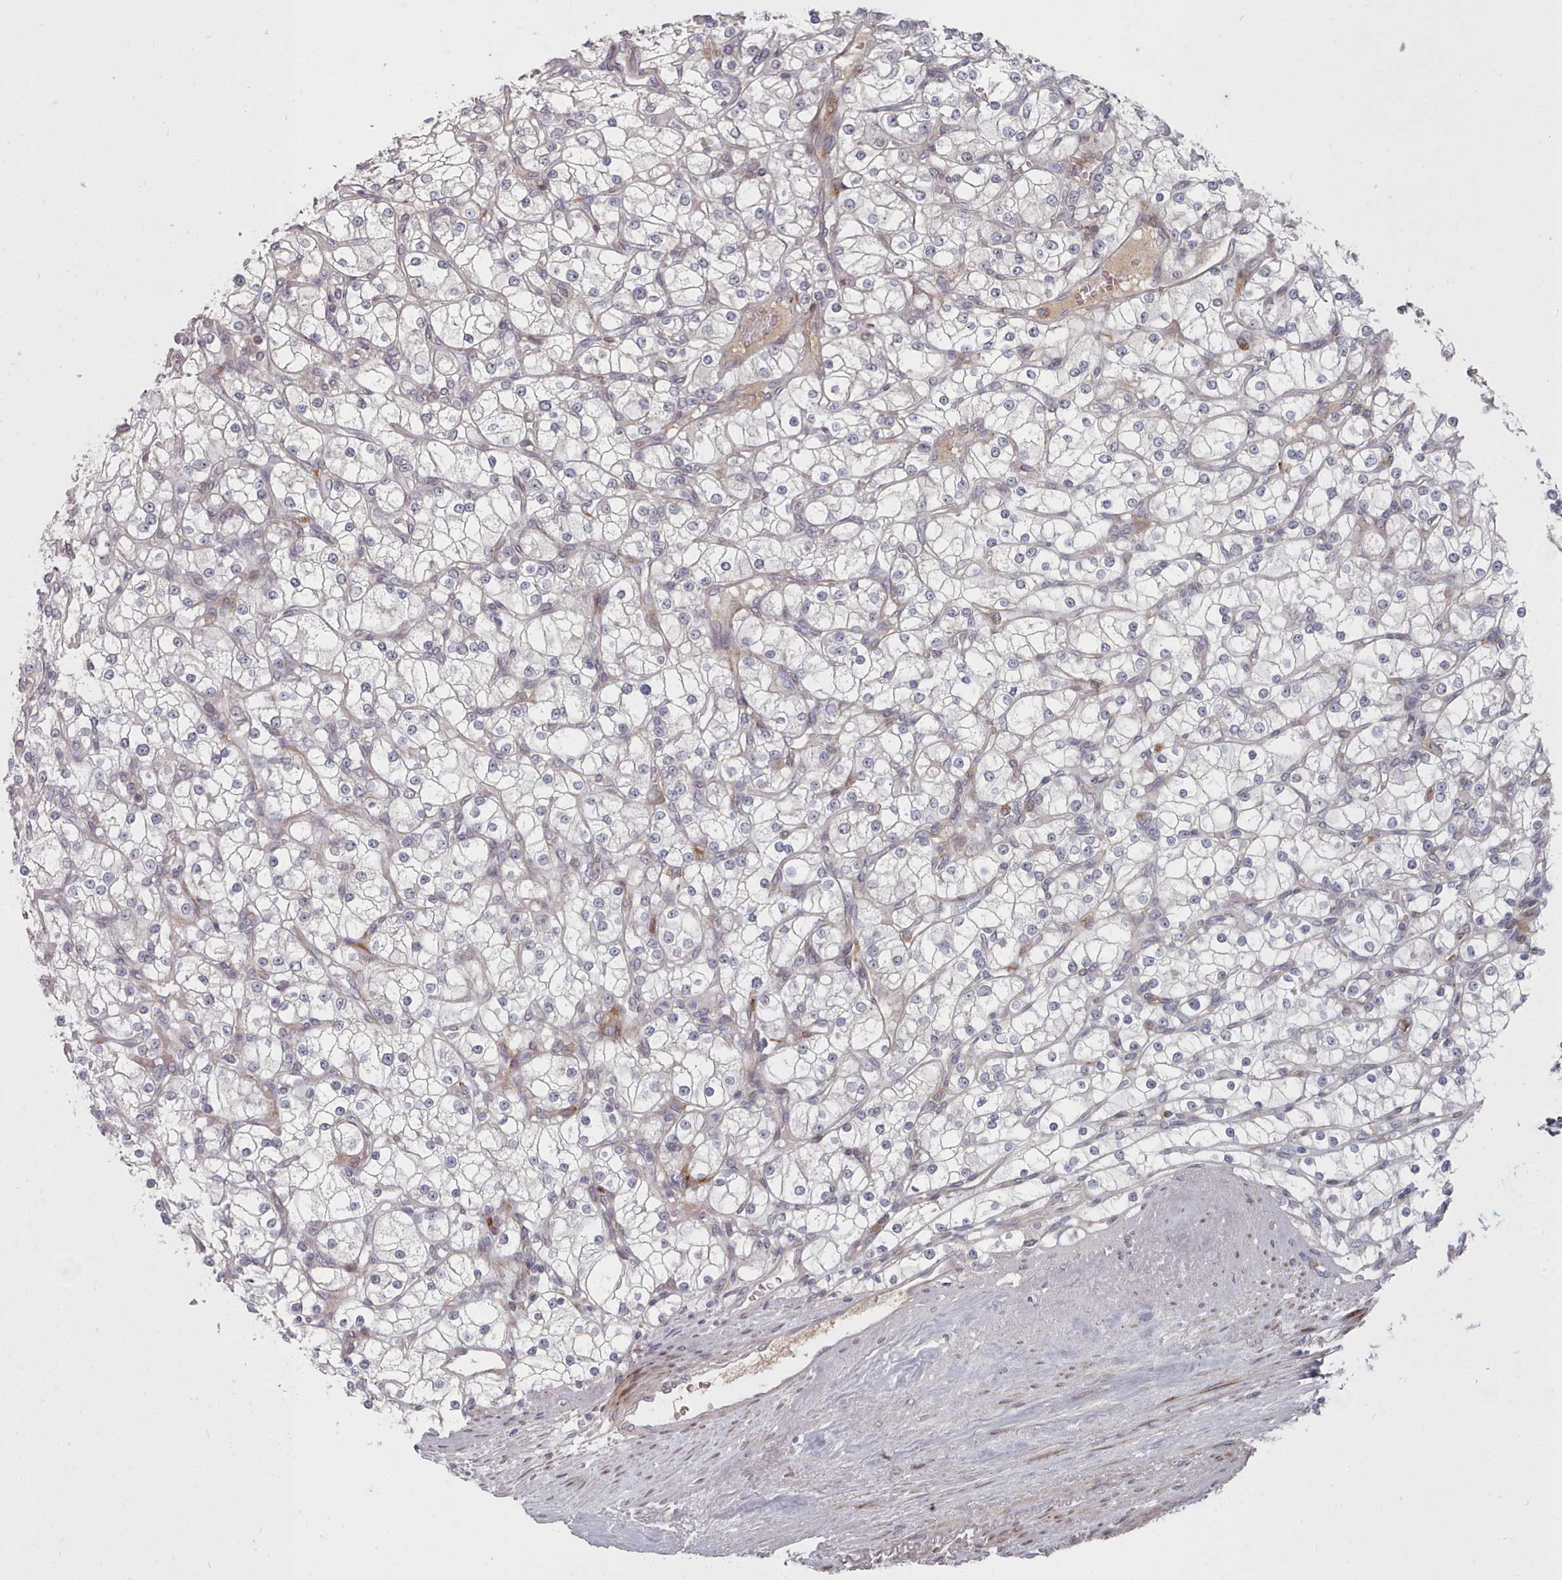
{"staining": {"intensity": "negative", "quantity": "none", "location": "none"}, "tissue": "renal cancer", "cell_type": "Tumor cells", "image_type": "cancer", "snomed": [{"axis": "morphology", "description": "Adenocarcinoma, NOS"}, {"axis": "topography", "description": "Kidney"}], "caption": "Renal adenocarcinoma stained for a protein using IHC demonstrates no expression tumor cells.", "gene": "COL8A2", "patient": {"sex": "male", "age": 80}}